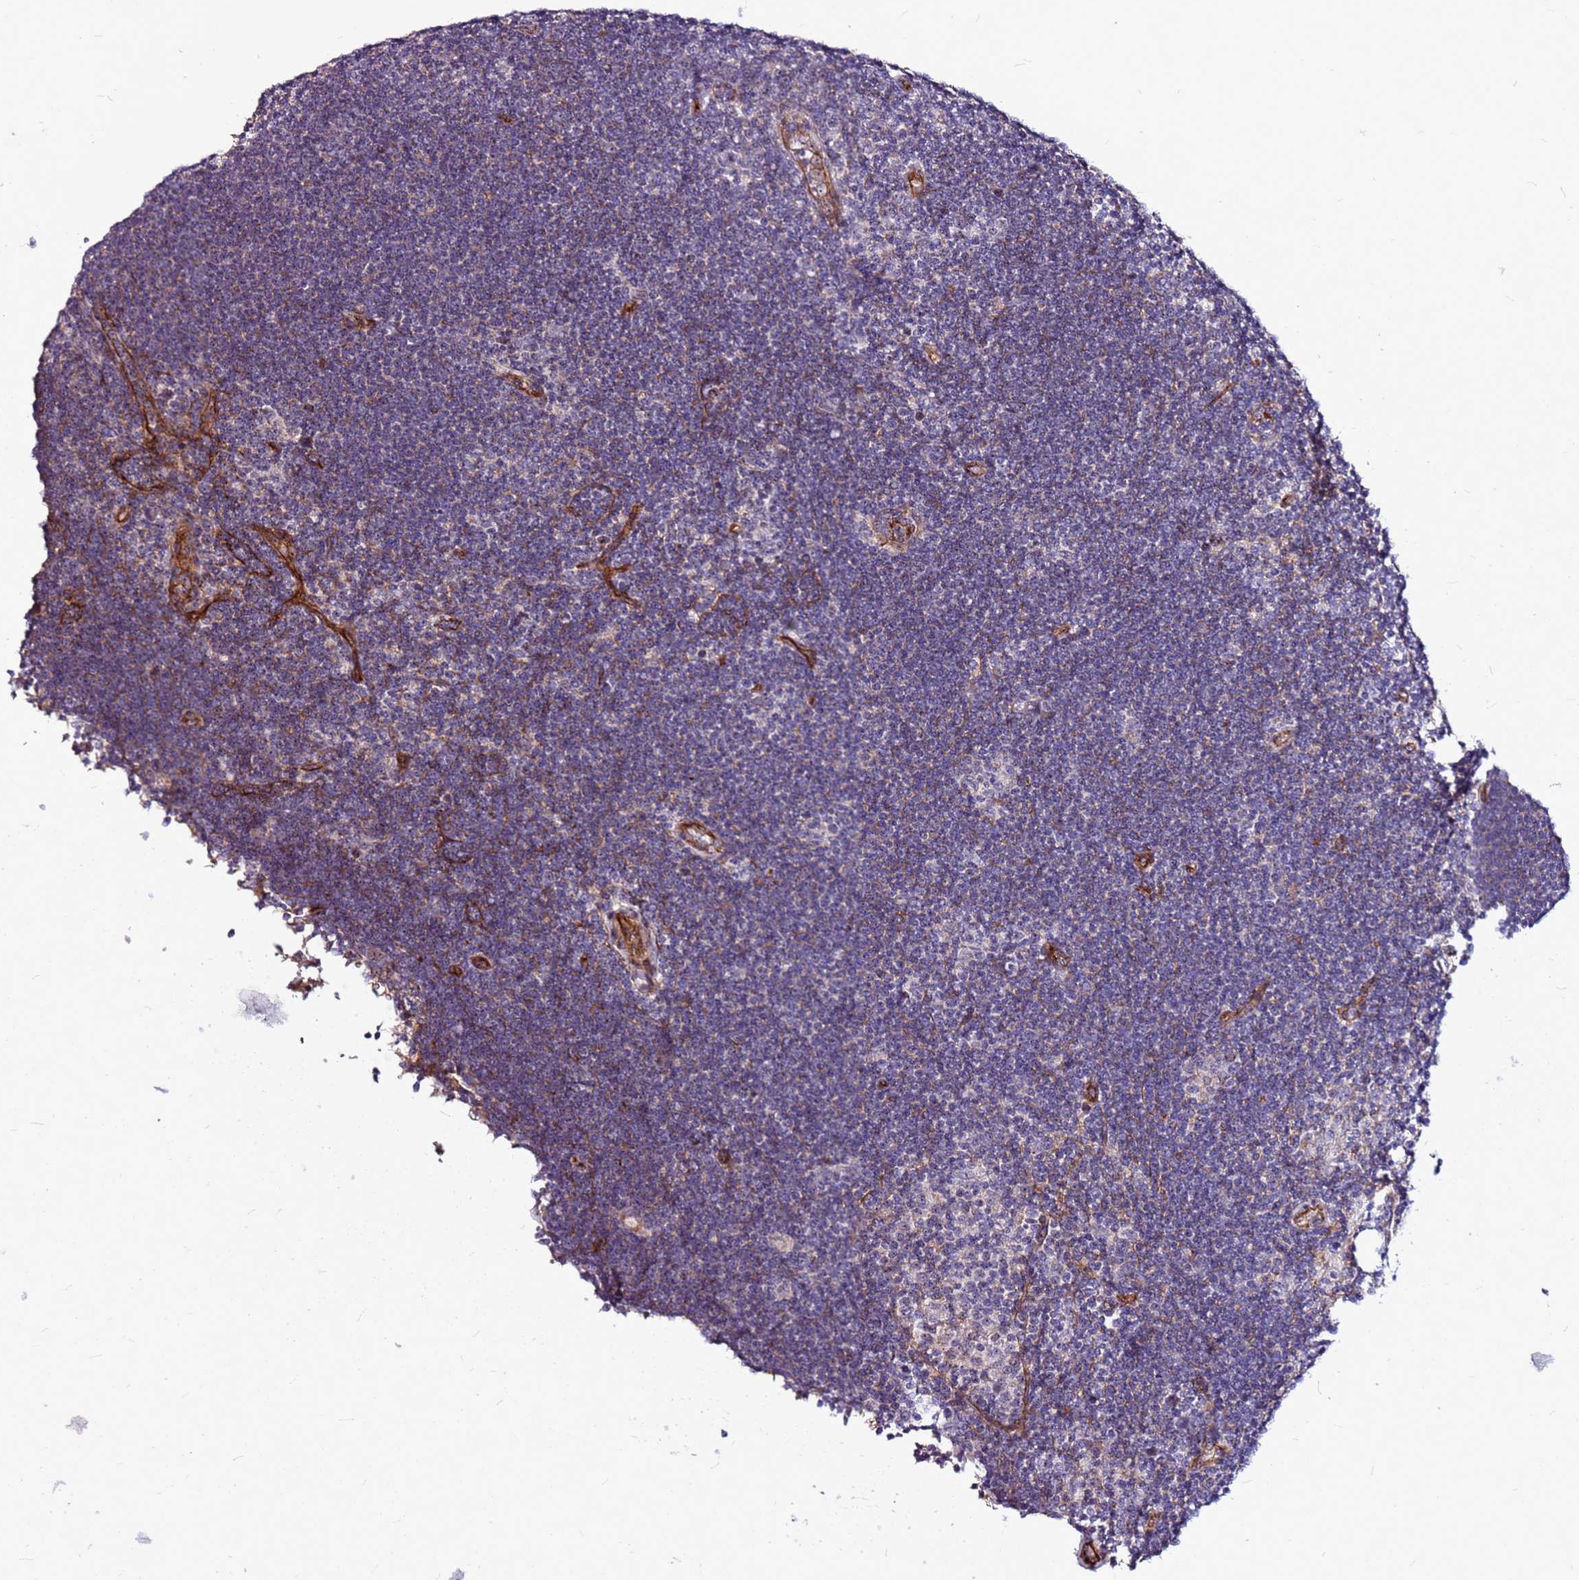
{"staining": {"intensity": "negative", "quantity": "none", "location": "none"}, "tissue": "lymphoma", "cell_type": "Tumor cells", "image_type": "cancer", "snomed": [{"axis": "morphology", "description": "Hodgkin's disease, NOS"}, {"axis": "topography", "description": "Lymph node"}], "caption": "Human Hodgkin's disease stained for a protein using immunohistochemistry (IHC) reveals no expression in tumor cells.", "gene": "TOPAZ1", "patient": {"sex": "female", "age": 57}}